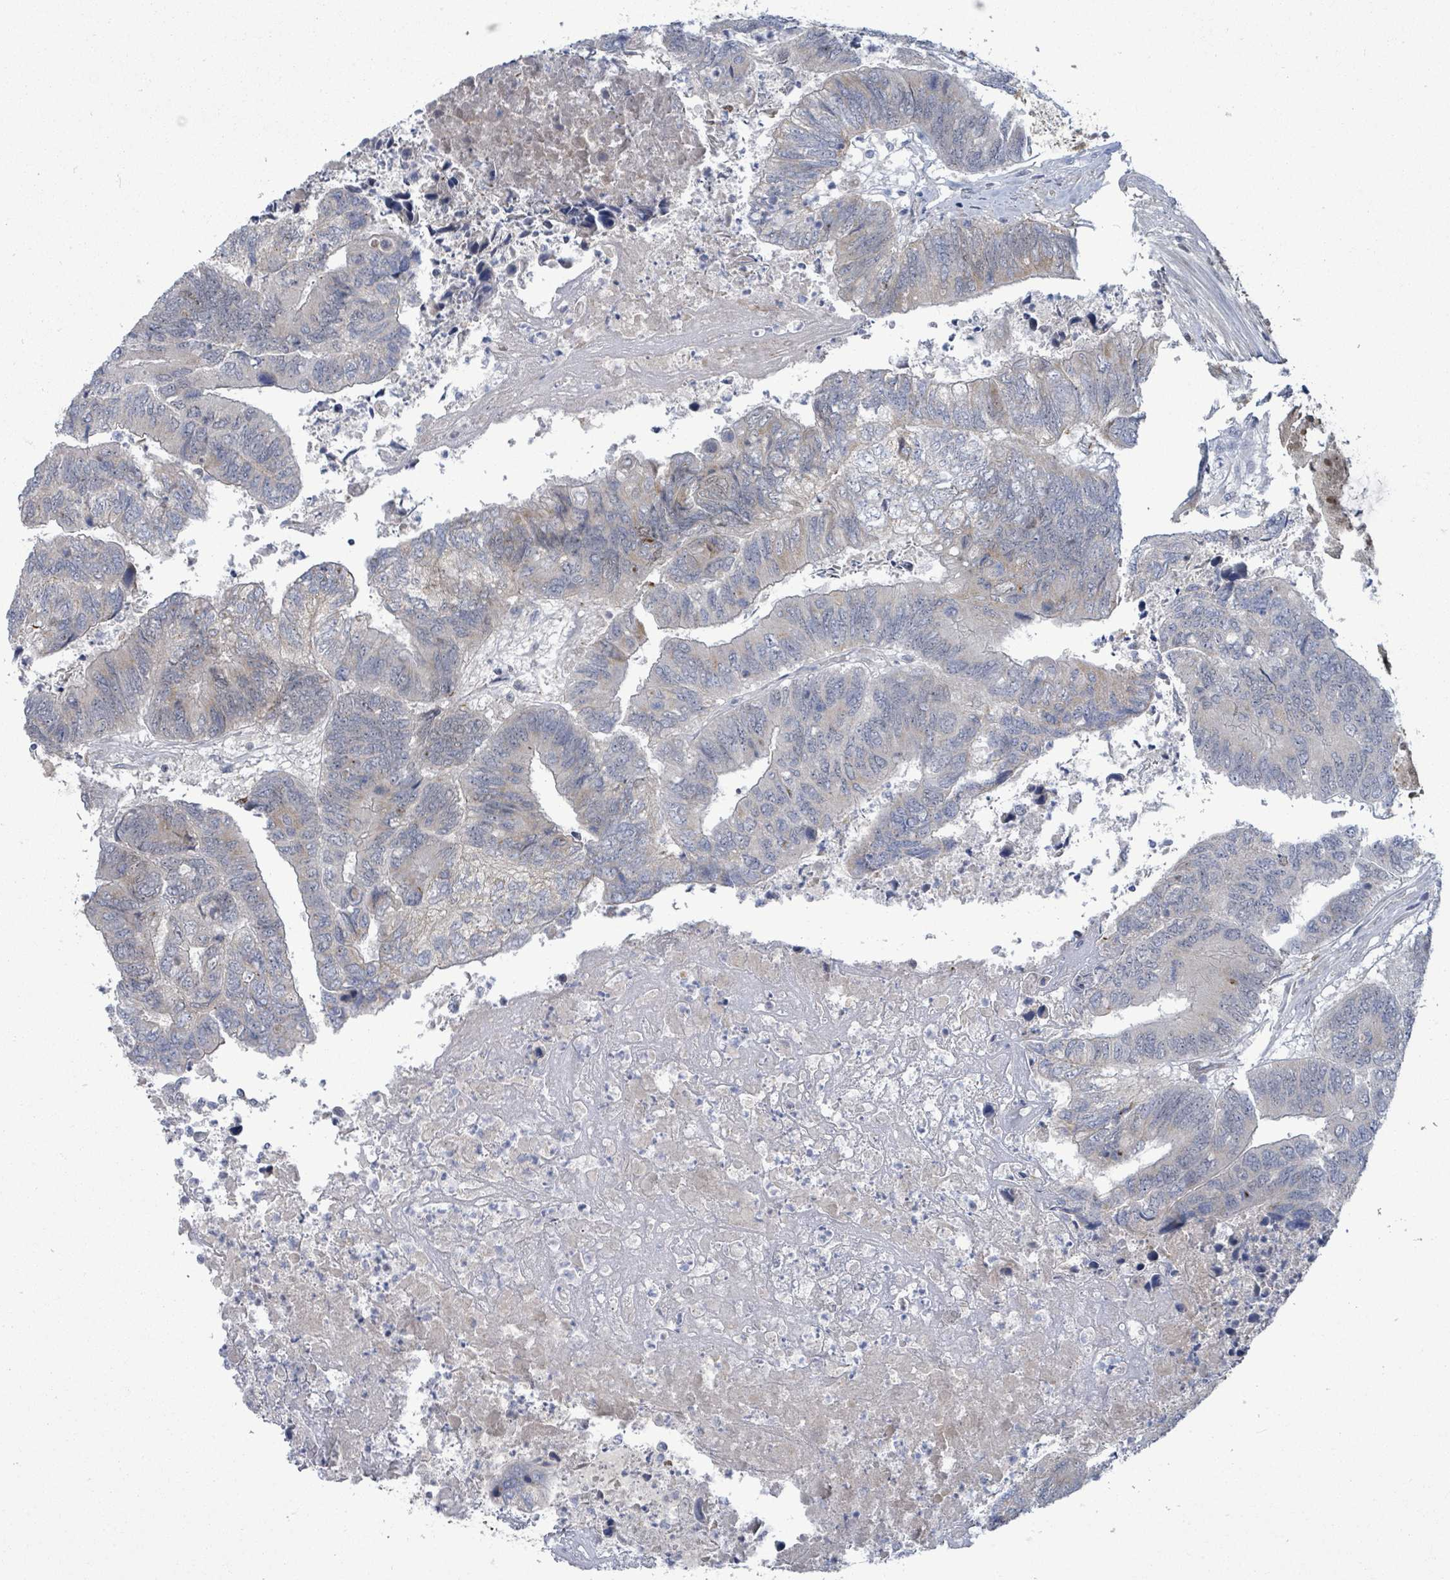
{"staining": {"intensity": "weak", "quantity": "<25%", "location": "cytoplasmic/membranous"}, "tissue": "colorectal cancer", "cell_type": "Tumor cells", "image_type": "cancer", "snomed": [{"axis": "morphology", "description": "Adenocarcinoma, NOS"}, {"axis": "topography", "description": "Colon"}], "caption": "There is no significant expression in tumor cells of colorectal cancer (adenocarcinoma).", "gene": "ZFPM1", "patient": {"sex": "female", "age": 67}}